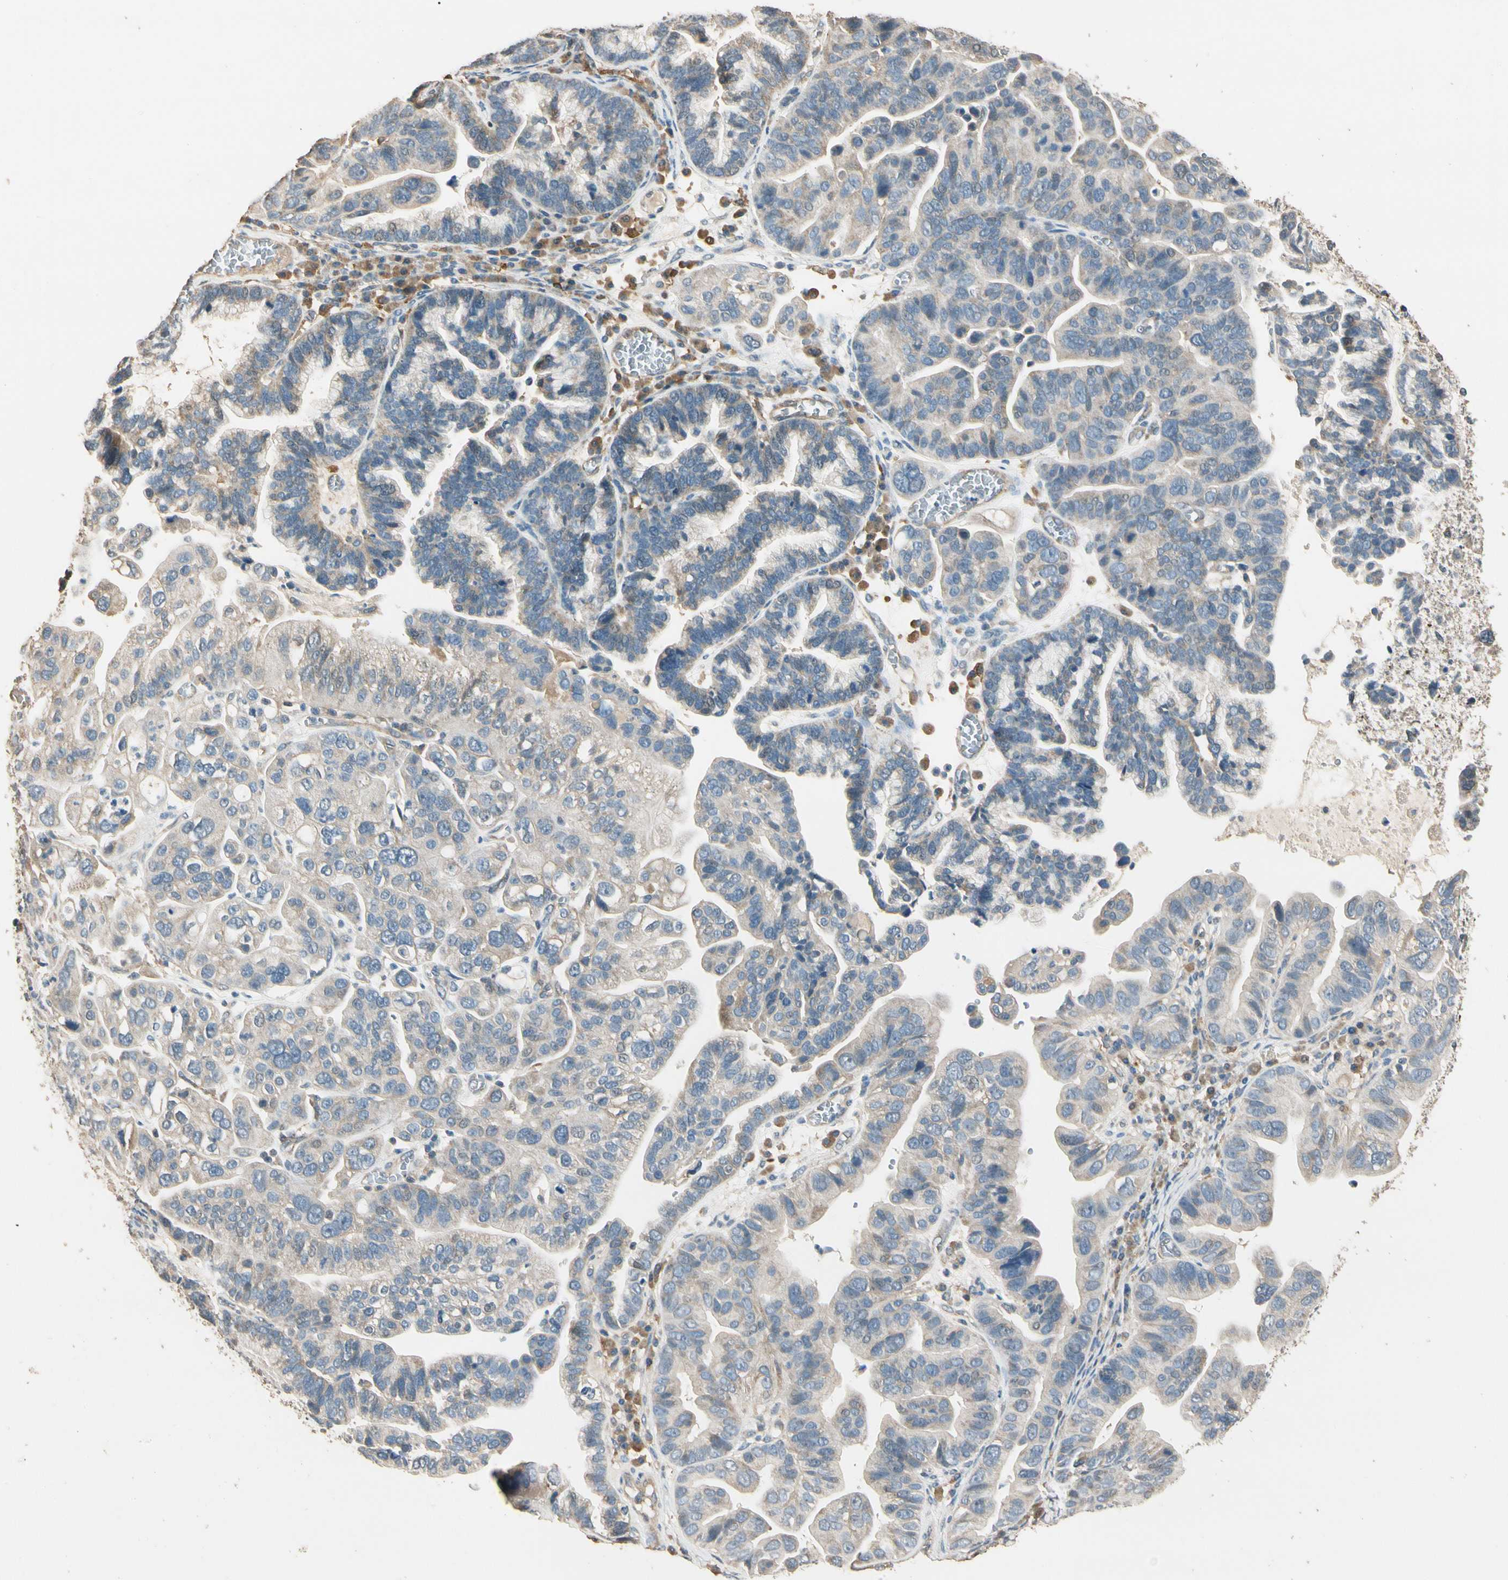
{"staining": {"intensity": "weak", "quantity": ">75%", "location": "cytoplasmic/membranous"}, "tissue": "ovarian cancer", "cell_type": "Tumor cells", "image_type": "cancer", "snomed": [{"axis": "morphology", "description": "Cystadenocarcinoma, serous, NOS"}, {"axis": "topography", "description": "Ovary"}], "caption": "The image displays a brown stain indicating the presence of a protein in the cytoplasmic/membranous of tumor cells in ovarian serous cystadenocarcinoma.", "gene": "CDH6", "patient": {"sex": "female", "age": 56}}